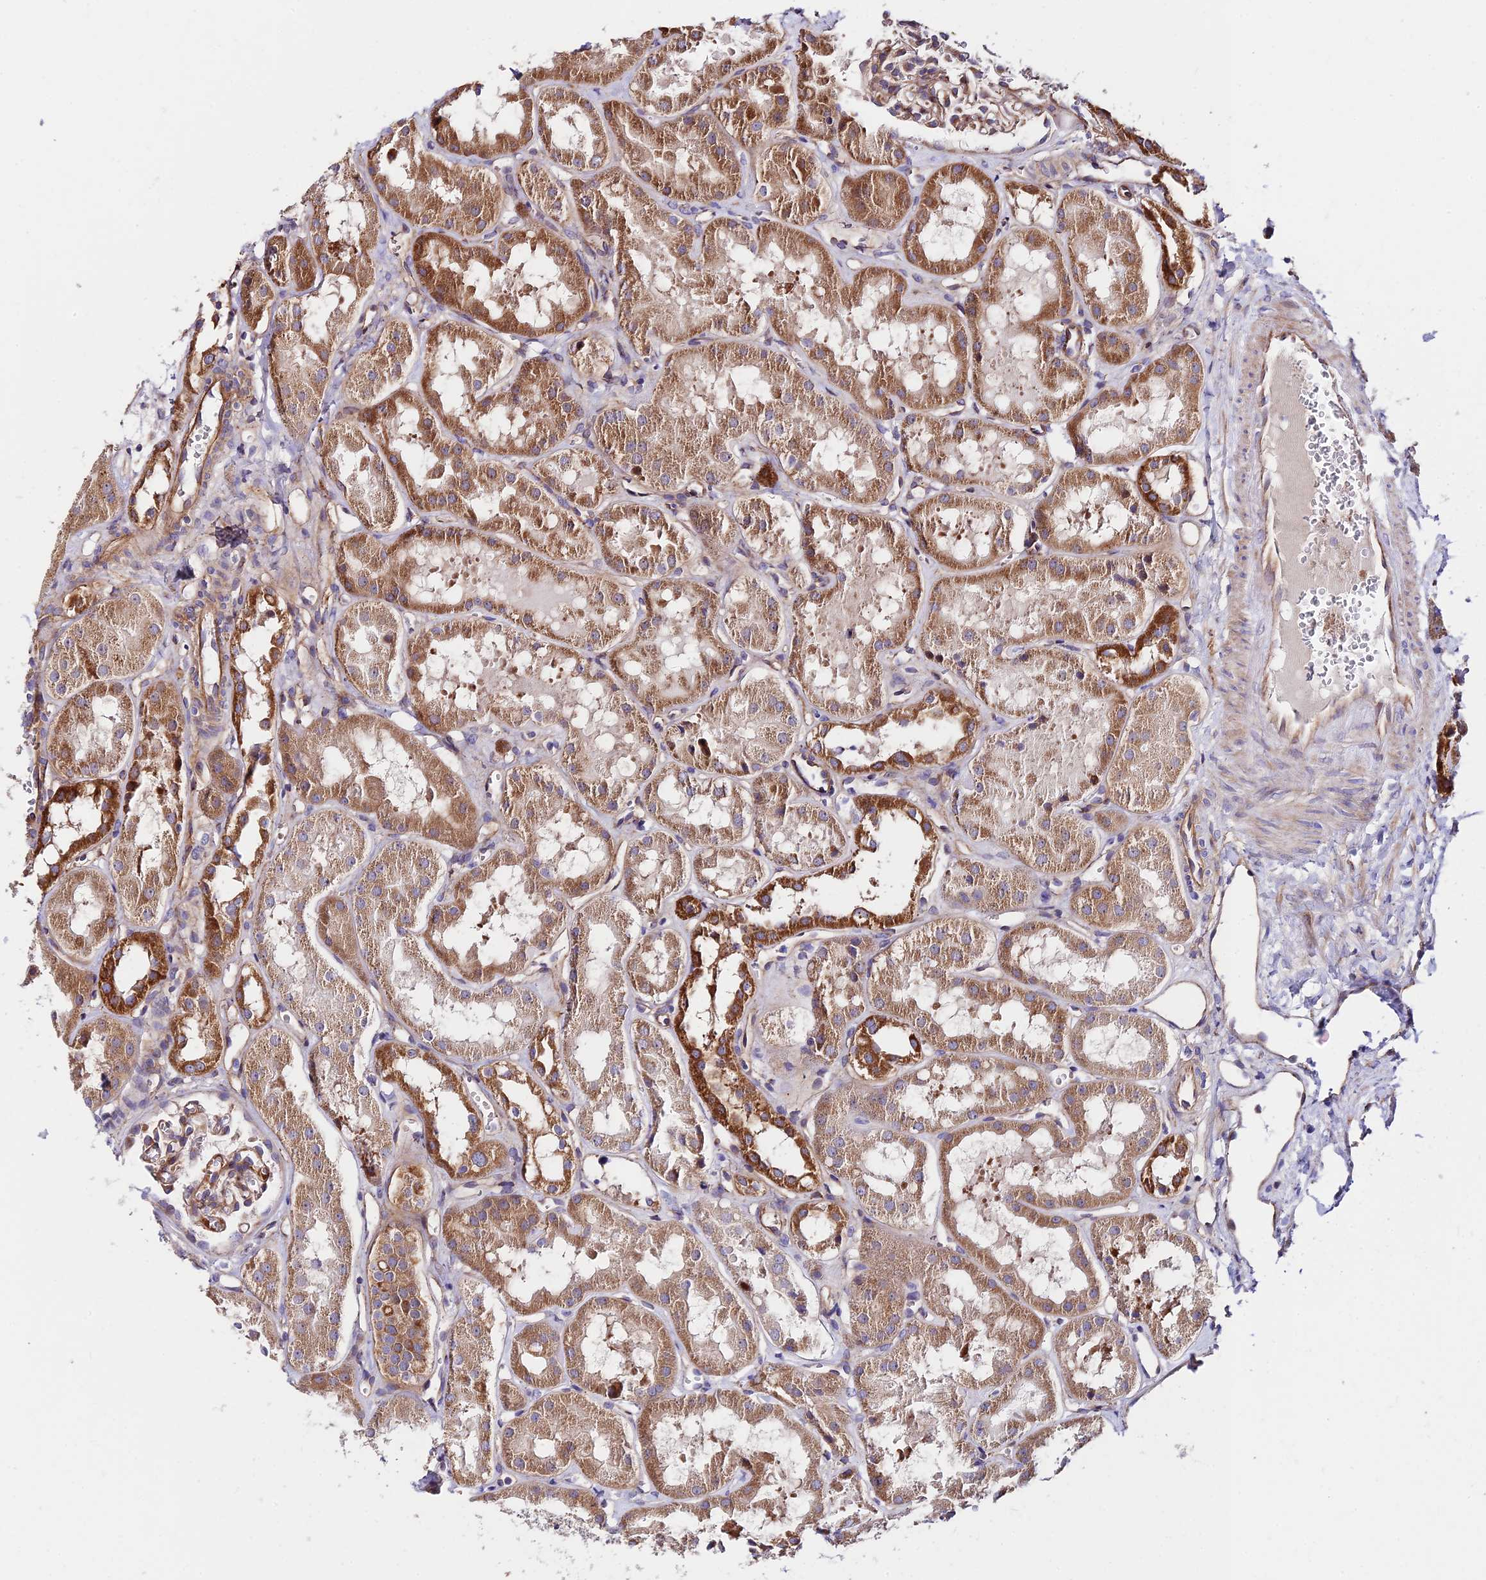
{"staining": {"intensity": "moderate", "quantity": "<25%", "location": "cytoplasmic/membranous"}, "tissue": "kidney", "cell_type": "Cells in glomeruli", "image_type": "normal", "snomed": [{"axis": "morphology", "description": "Normal tissue, NOS"}, {"axis": "topography", "description": "Kidney"}], "caption": "Human kidney stained for a protein (brown) reveals moderate cytoplasmic/membranous positive positivity in approximately <25% of cells in glomeruli.", "gene": "VPS13C", "patient": {"sex": "male", "age": 16}}